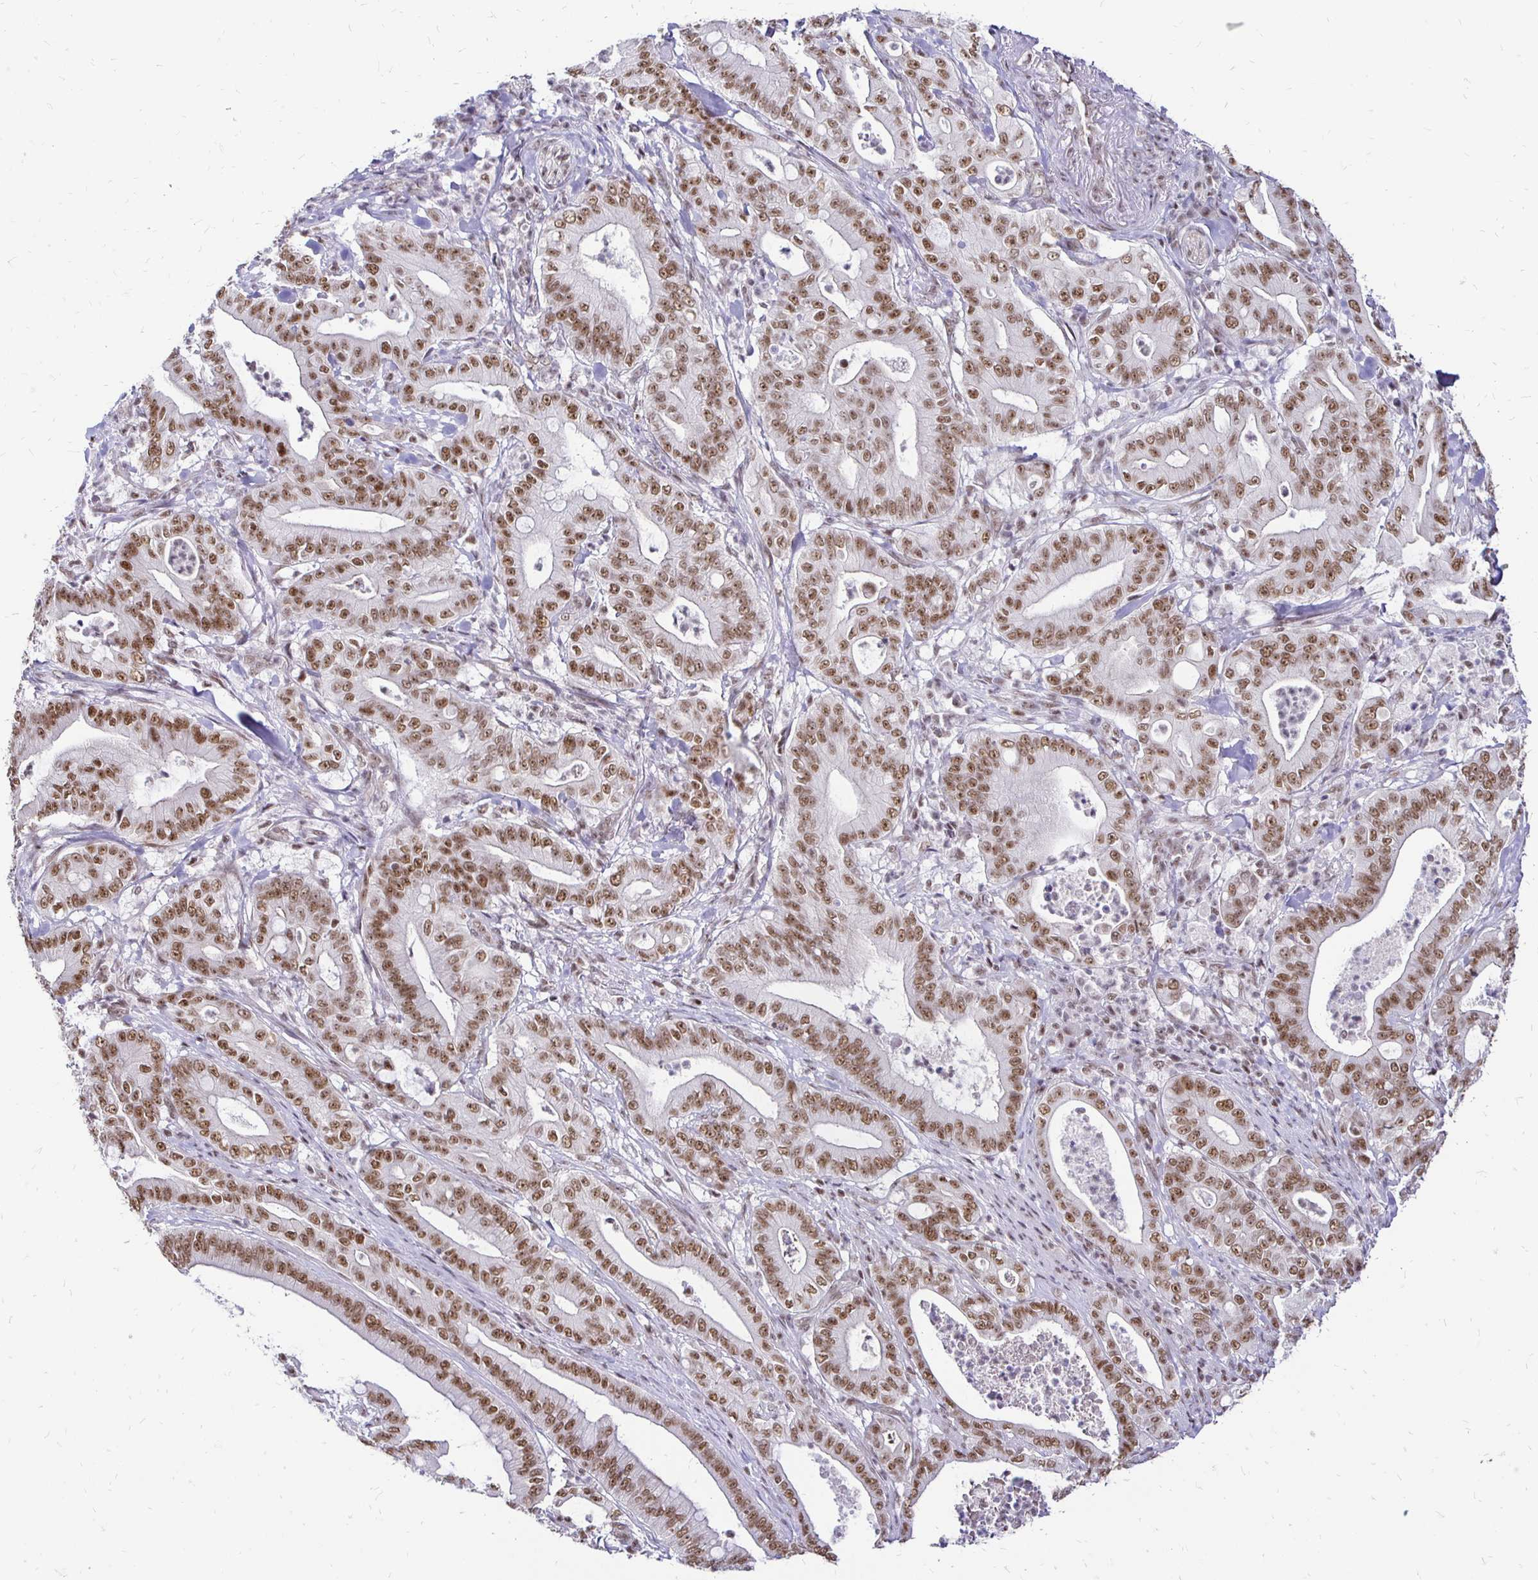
{"staining": {"intensity": "moderate", "quantity": ">75%", "location": "nuclear"}, "tissue": "pancreatic cancer", "cell_type": "Tumor cells", "image_type": "cancer", "snomed": [{"axis": "morphology", "description": "Adenocarcinoma, NOS"}, {"axis": "topography", "description": "Pancreas"}], "caption": "Tumor cells show moderate nuclear staining in about >75% of cells in pancreatic adenocarcinoma.", "gene": "SIN3A", "patient": {"sex": "male", "age": 71}}